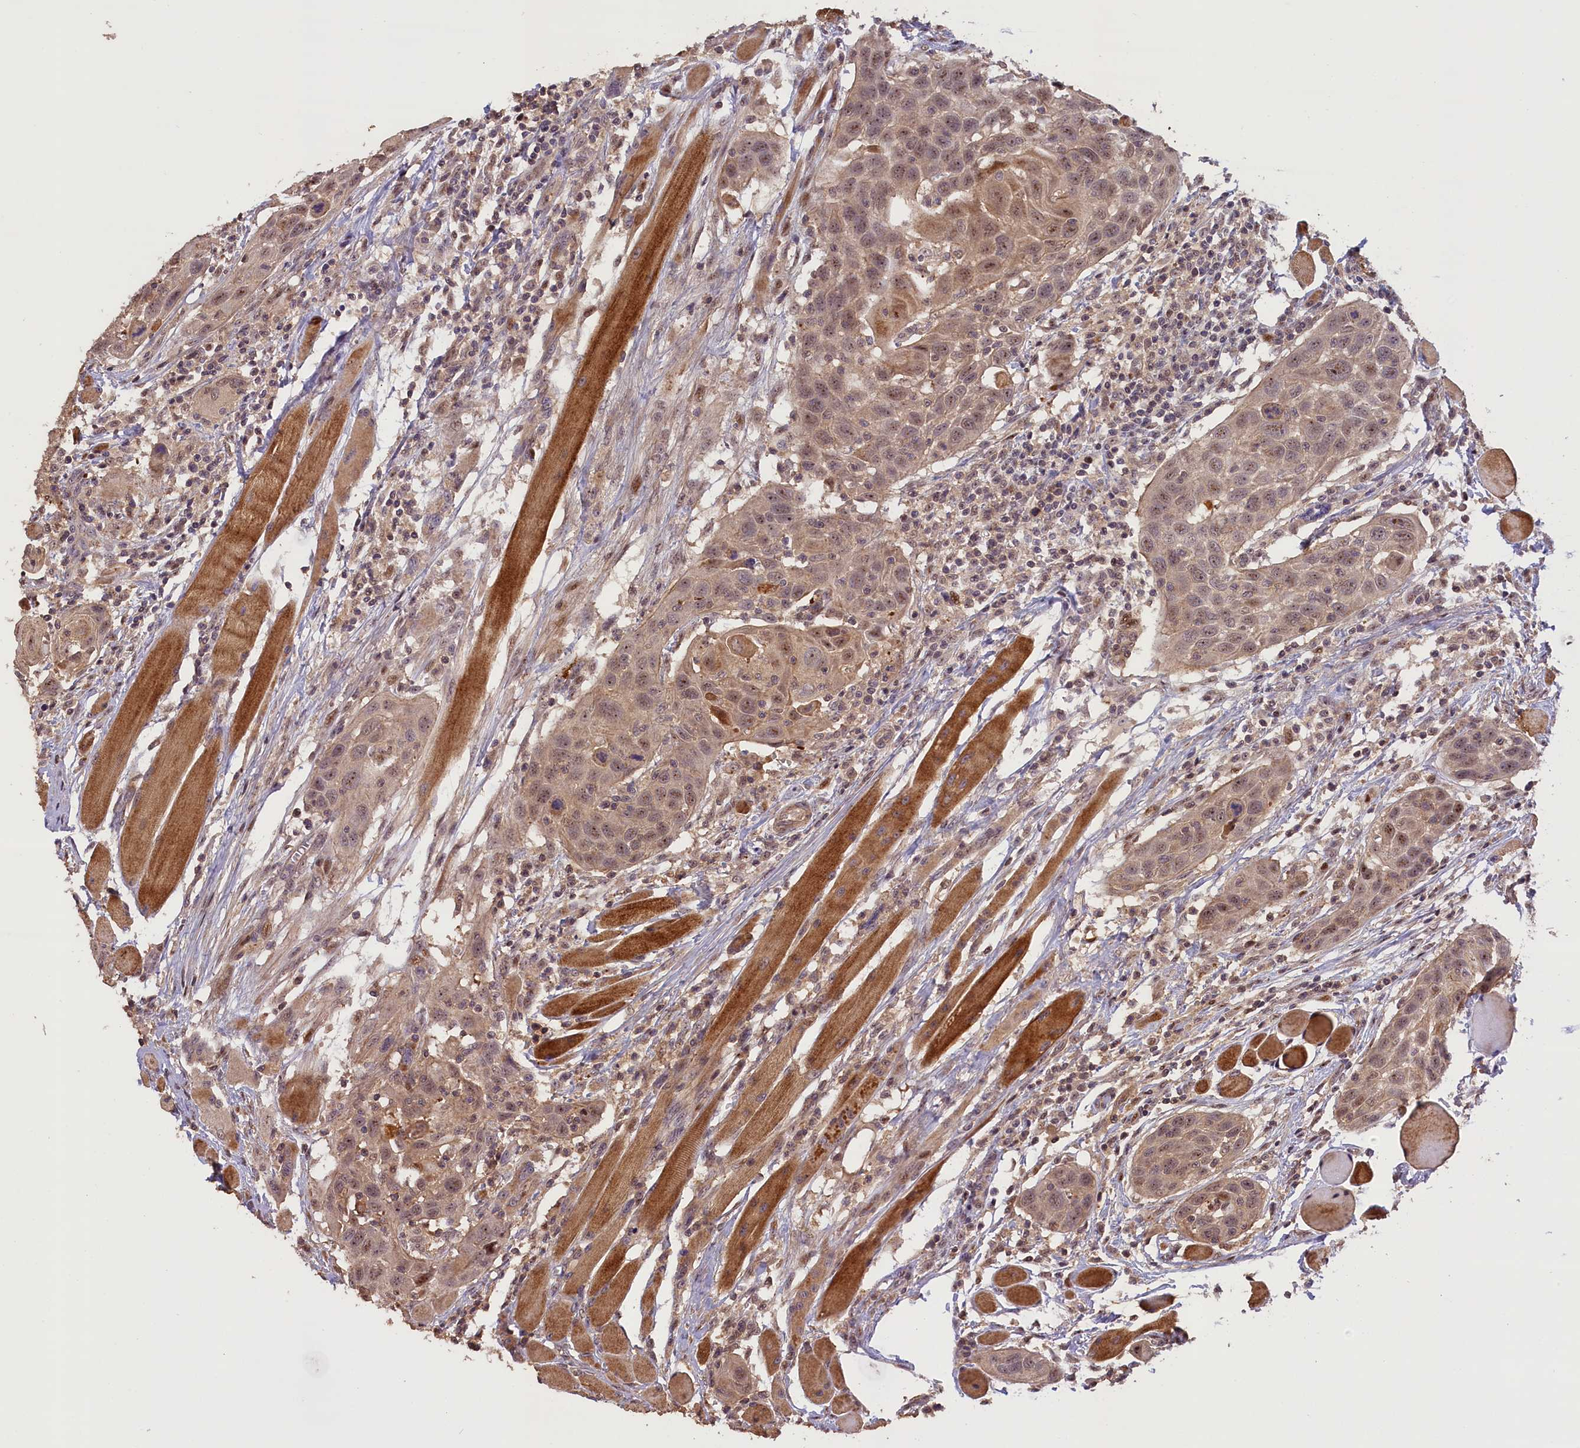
{"staining": {"intensity": "moderate", "quantity": ">75%", "location": "cytoplasmic/membranous,nuclear"}, "tissue": "head and neck cancer", "cell_type": "Tumor cells", "image_type": "cancer", "snomed": [{"axis": "morphology", "description": "Squamous cell carcinoma, NOS"}, {"axis": "topography", "description": "Oral tissue"}, {"axis": "topography", "description": "Head-Neck"}], "caption": "Immunohistochemistry of human head and neck cancer exhibits medium levels of moderate cytoplasmic/membranous and nuclear positivity in approximately >75% of tumor cells.", "gene": "FUZ", "patient": {"sex": "female", "age": 50}}